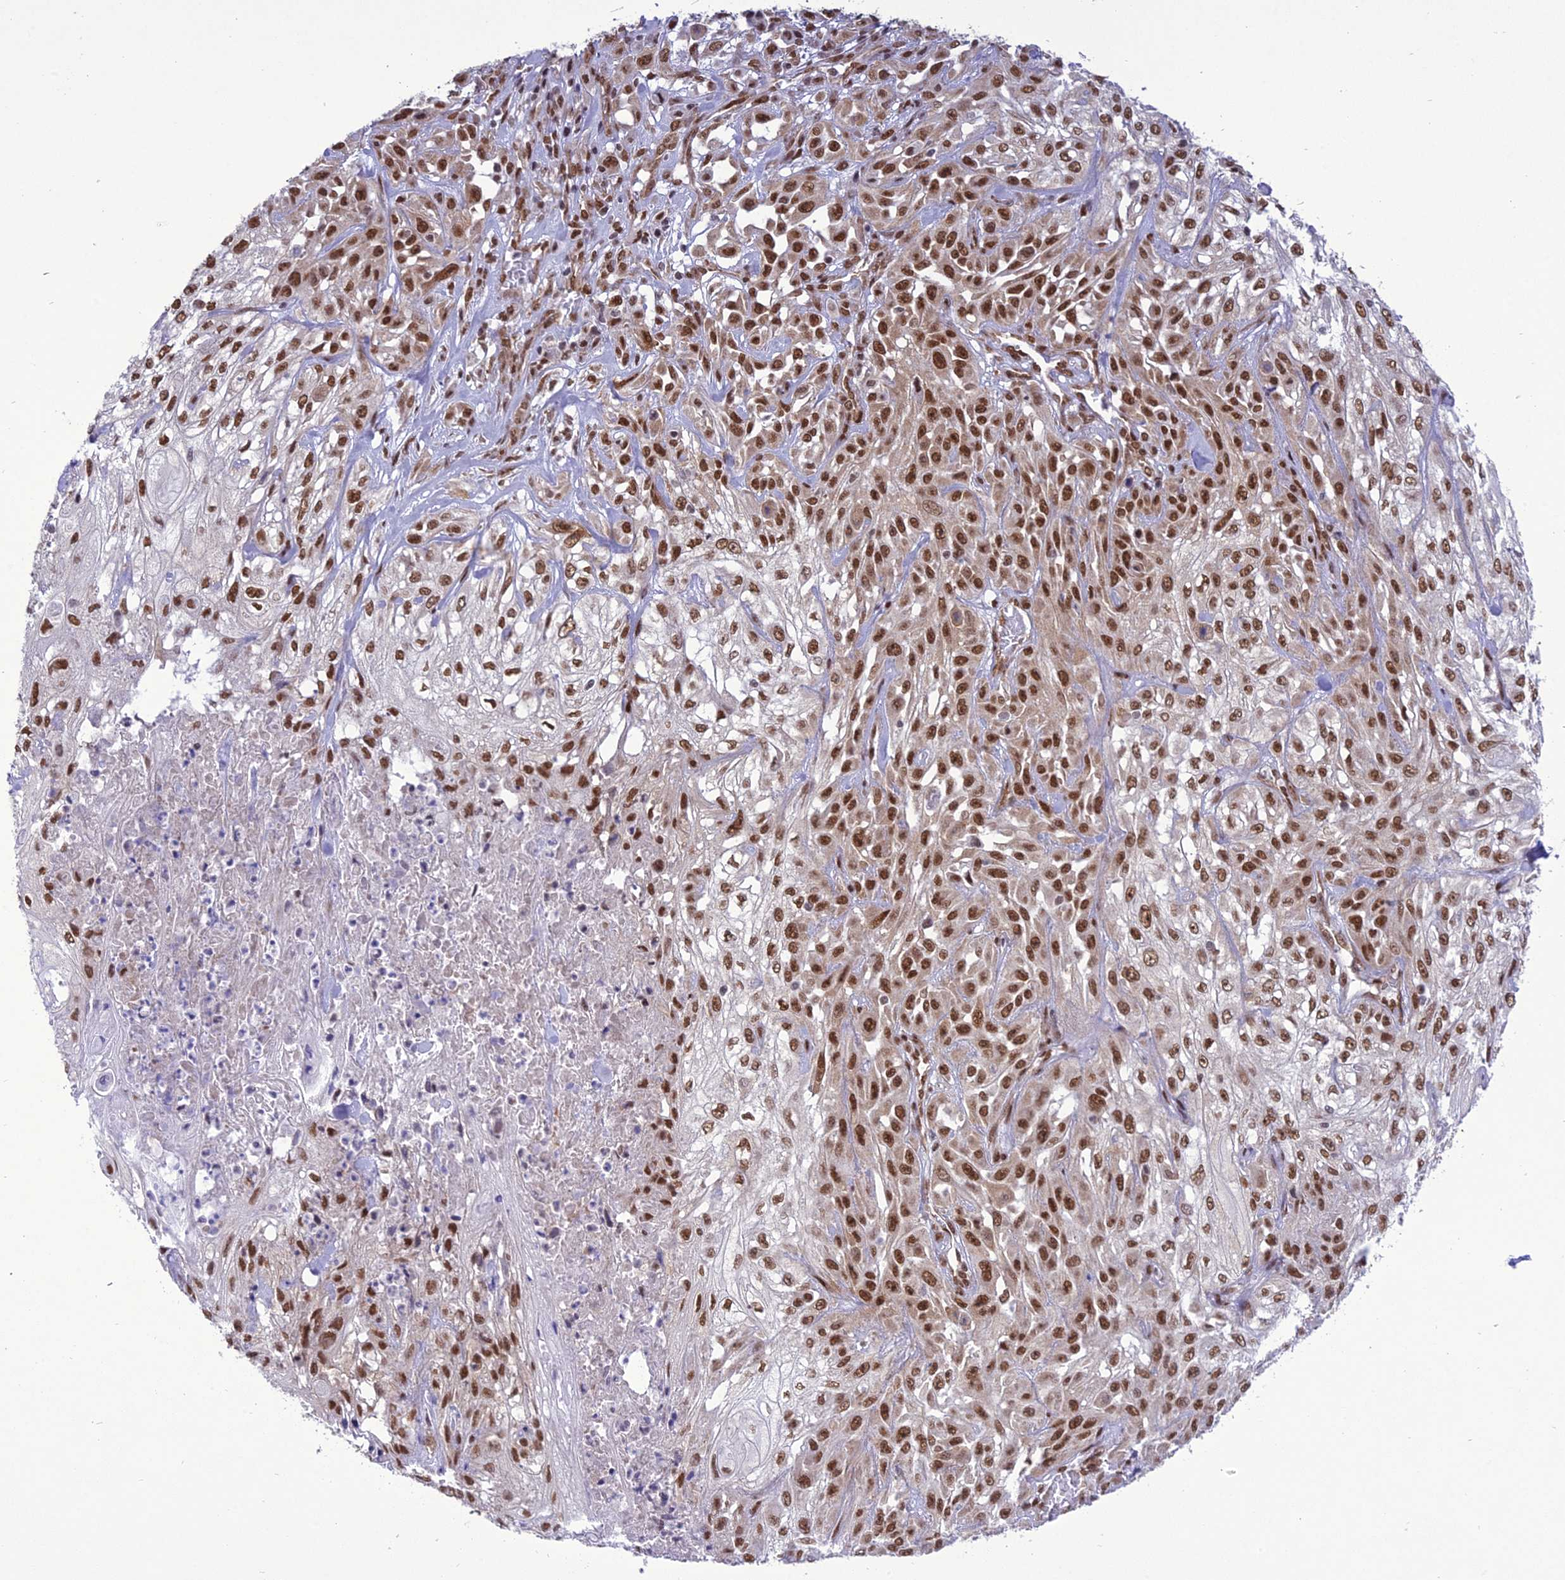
{"staining": {"intensity": "strong", "quantity": ">75%", "location": "nuclear"}, "tissue": "skin cancer", "cell_type": "Tumor cells", "image_type": "cancer", "snomed": [{"axis": "morphology", "description": "Squamous cell carcinoma, NOS"}, {"axis": "morphology", "description": "Squamous cell carcinoma, metastatic, NOS"}, {"axis": "topography", "description": "Skin"}, {"axis": "topography", "description": "Lymph node"}], "caption": "Skin squamous cell carcinoma stained with a brown dye reveals strong nuclear positive staining in approximately >75% of tumor cells.", "gene": "DDX1", "patient": {"sex": "male", "age": 75}}